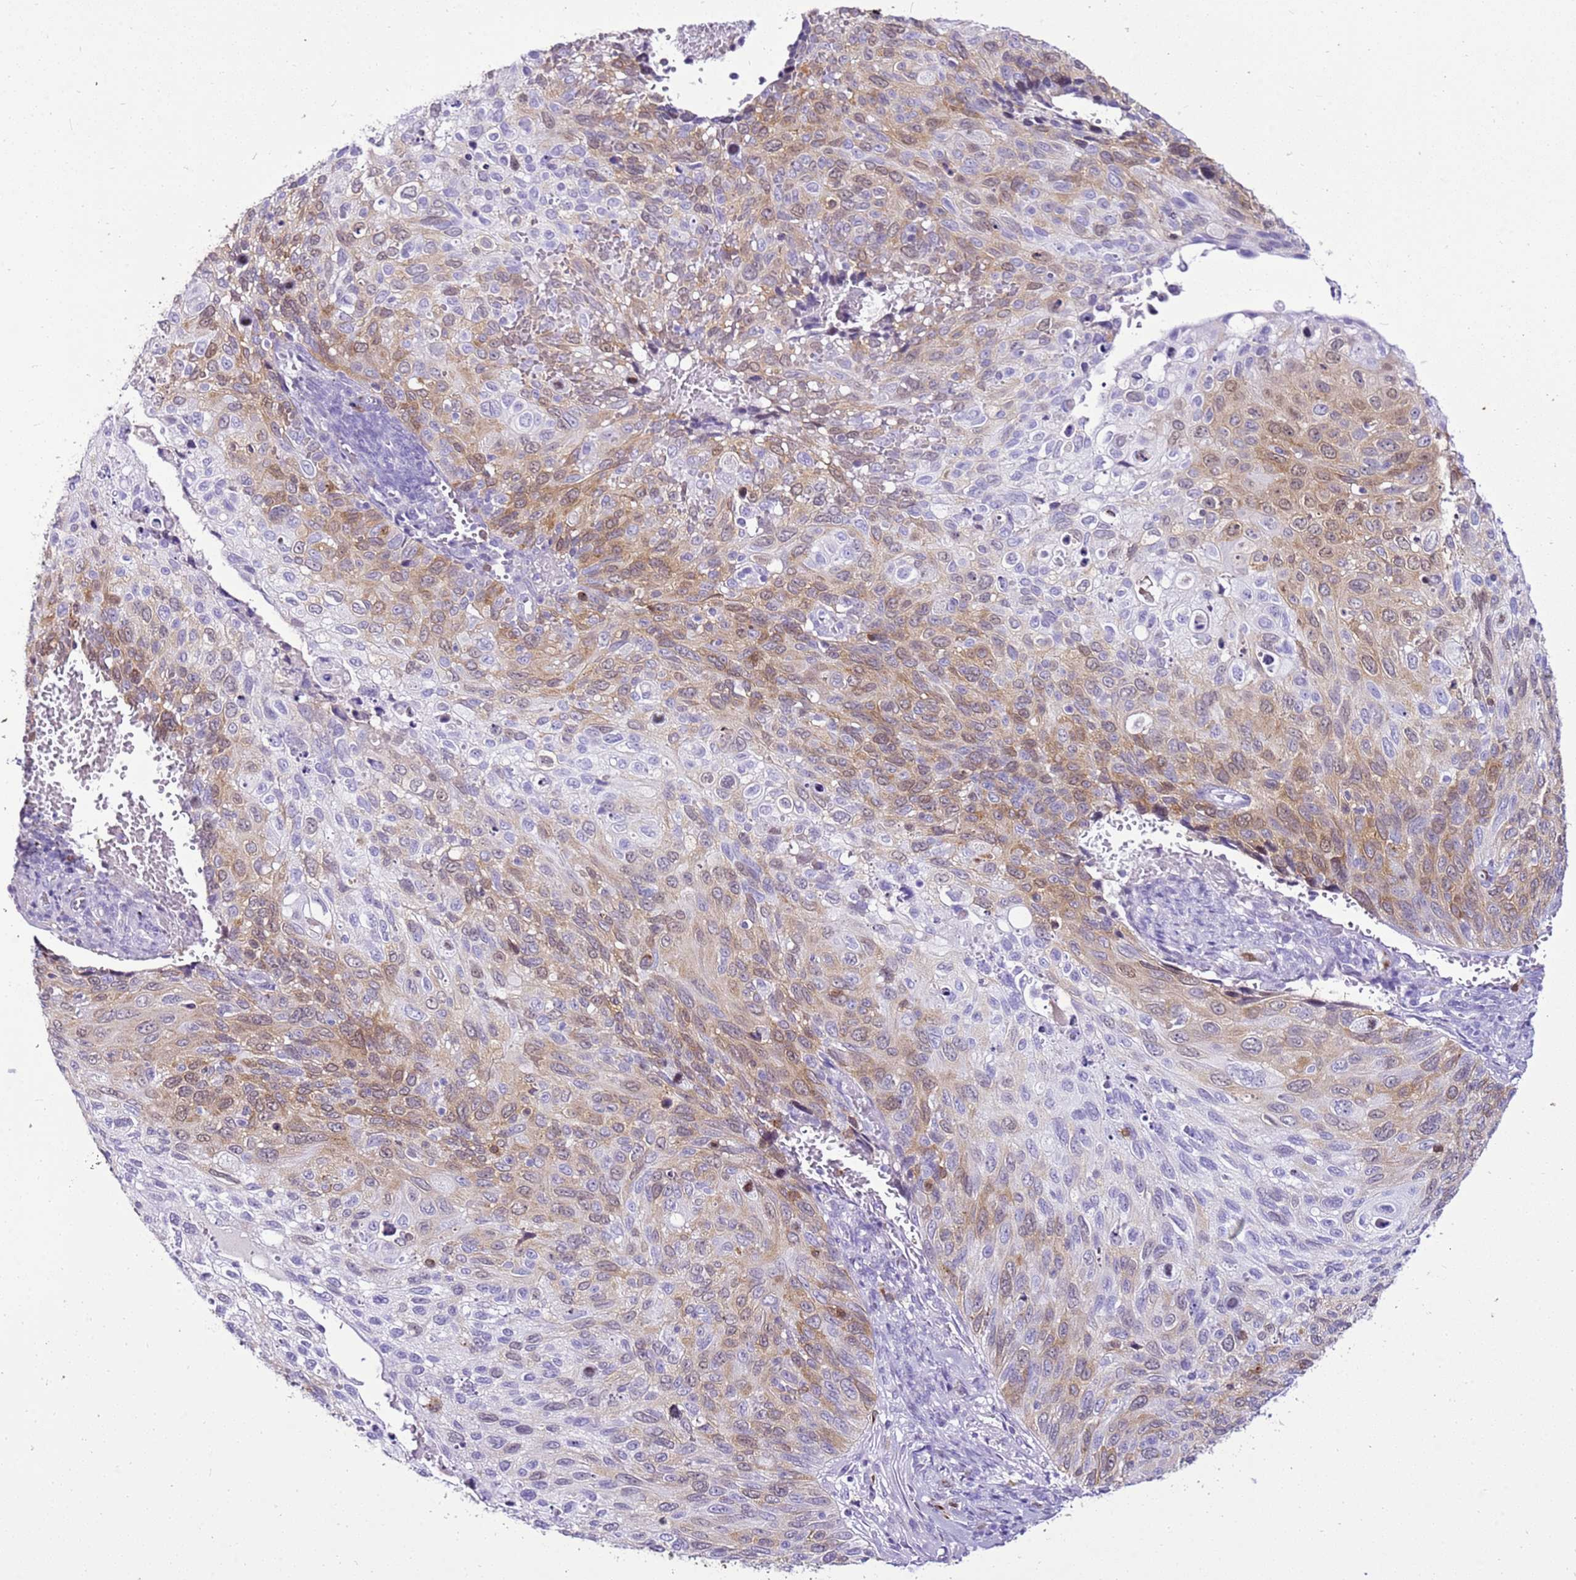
{"staining": {"intensity": "weak", "quantity": "25%-75%", "location": "cytoplasmic/membranous,nuclear"}, "tissue": "cervical cancer", "cell_type": "Tumor cells", "image_type": "cancer", "snomed": [{"axis": "morphology", "description": "Squamous cell carcinoma, NOS"}, {"axis": "topography", "description": "Cervix"}], "caption": "About 25%-75% of tumor cells in squamous cell carcinoma (cervical) exhibit weak cytoplasmic/membranous and nuclear protein staining as visualized by brown immunohistochemical staining.", "gene": "SPC25", "patient": {"sex": "female", "age": 70}}